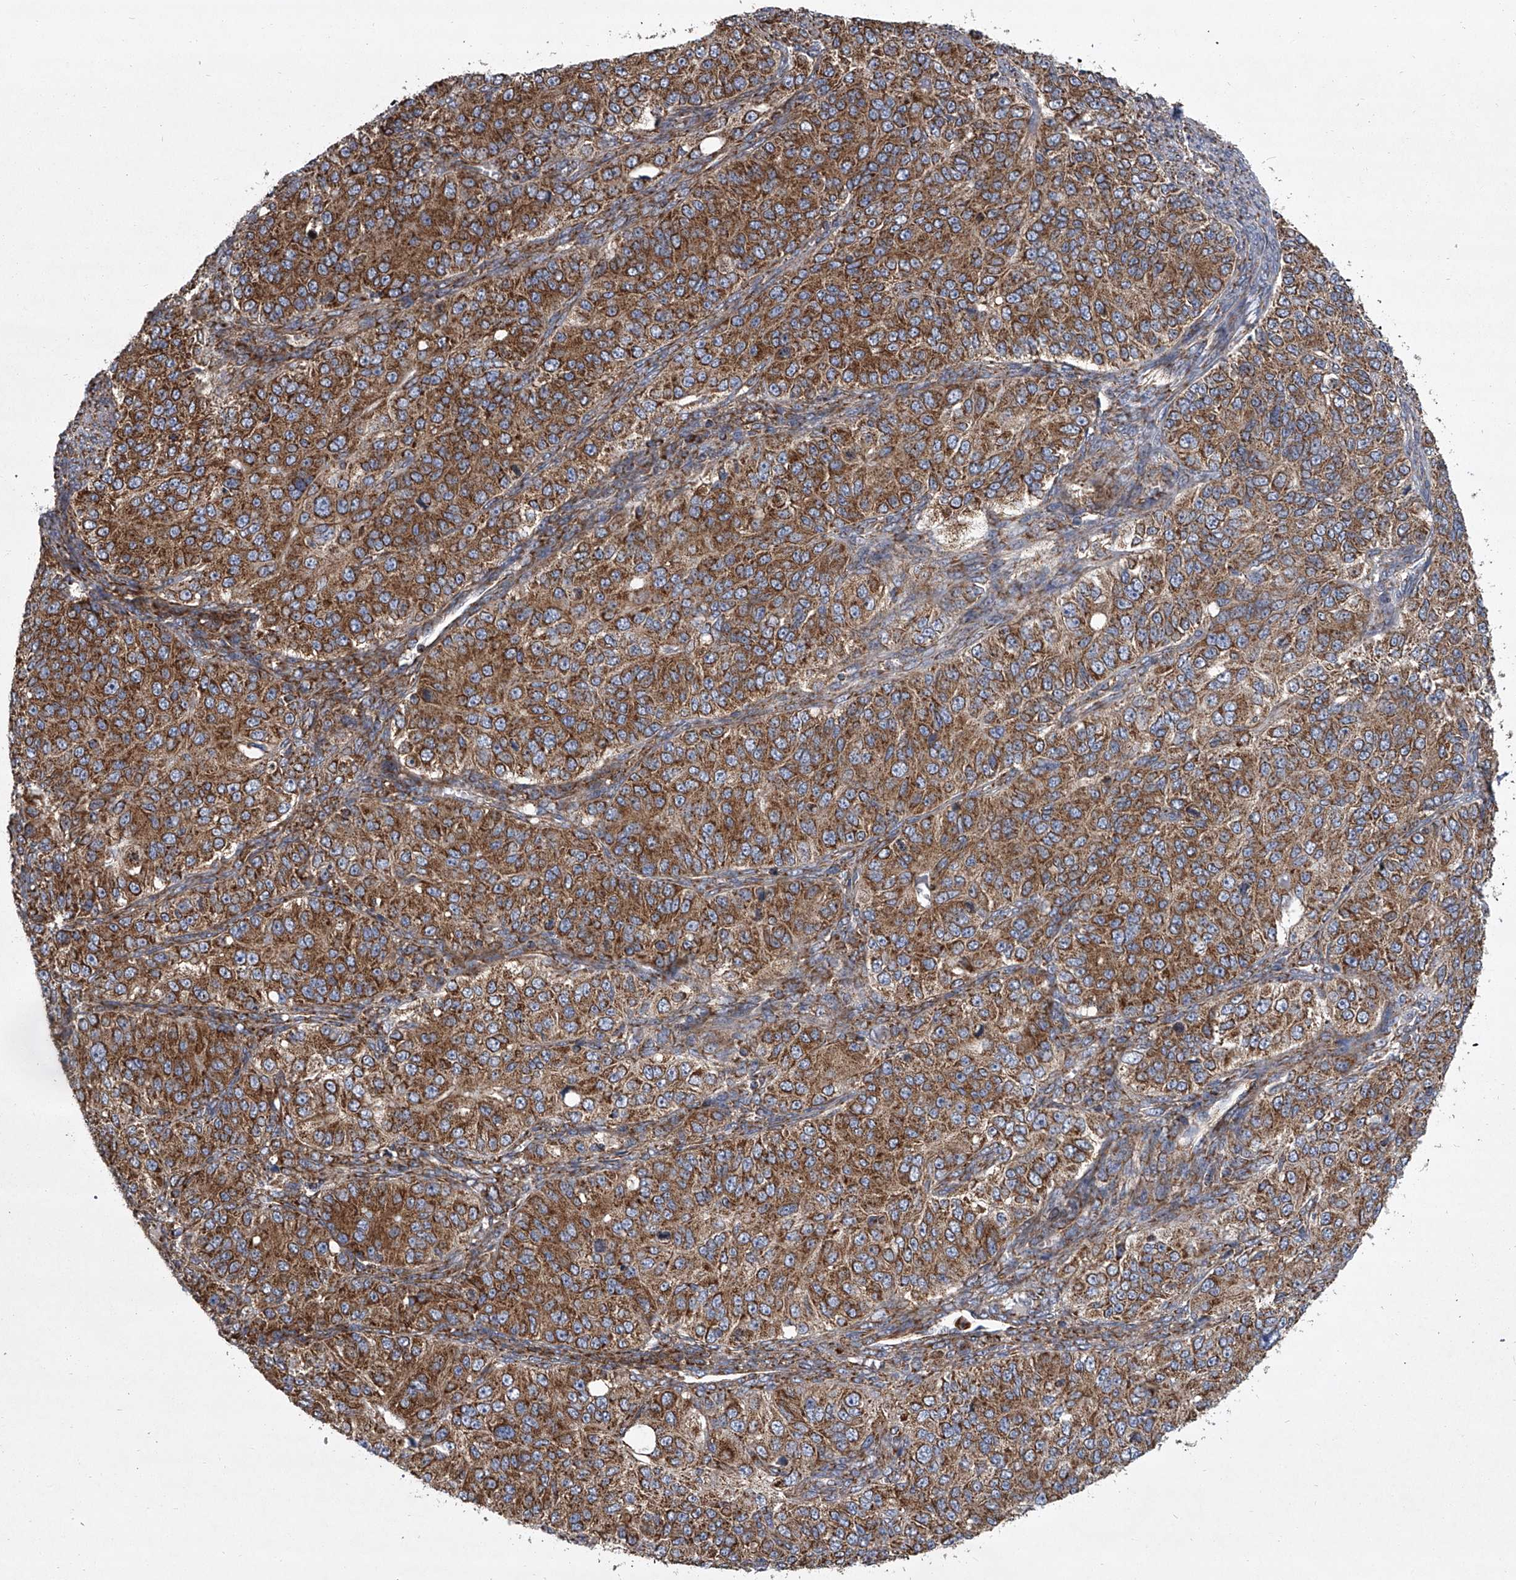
{"staining": {"intensity": "moderate", "quantity": ">75%", "location": "cytoplasmic/membranous"}, "tissue": "ovarian cancer", "cell_type": "Tumor cells", "image_type": "cancer", "snomed": [{"axis": "morphology", "description": "Carcinoma, endometroid"}, {"axis": "topography", "description": "Ovary"}], "caption": "Protein expression analysis of endometroid carcinoma (ovarian) reveals moderate cytoplasmic/membranous staining in approximately >75% of tumor cells.", "gene": "ZC3H15", "patient": {"sex": "female", "age": 51}}